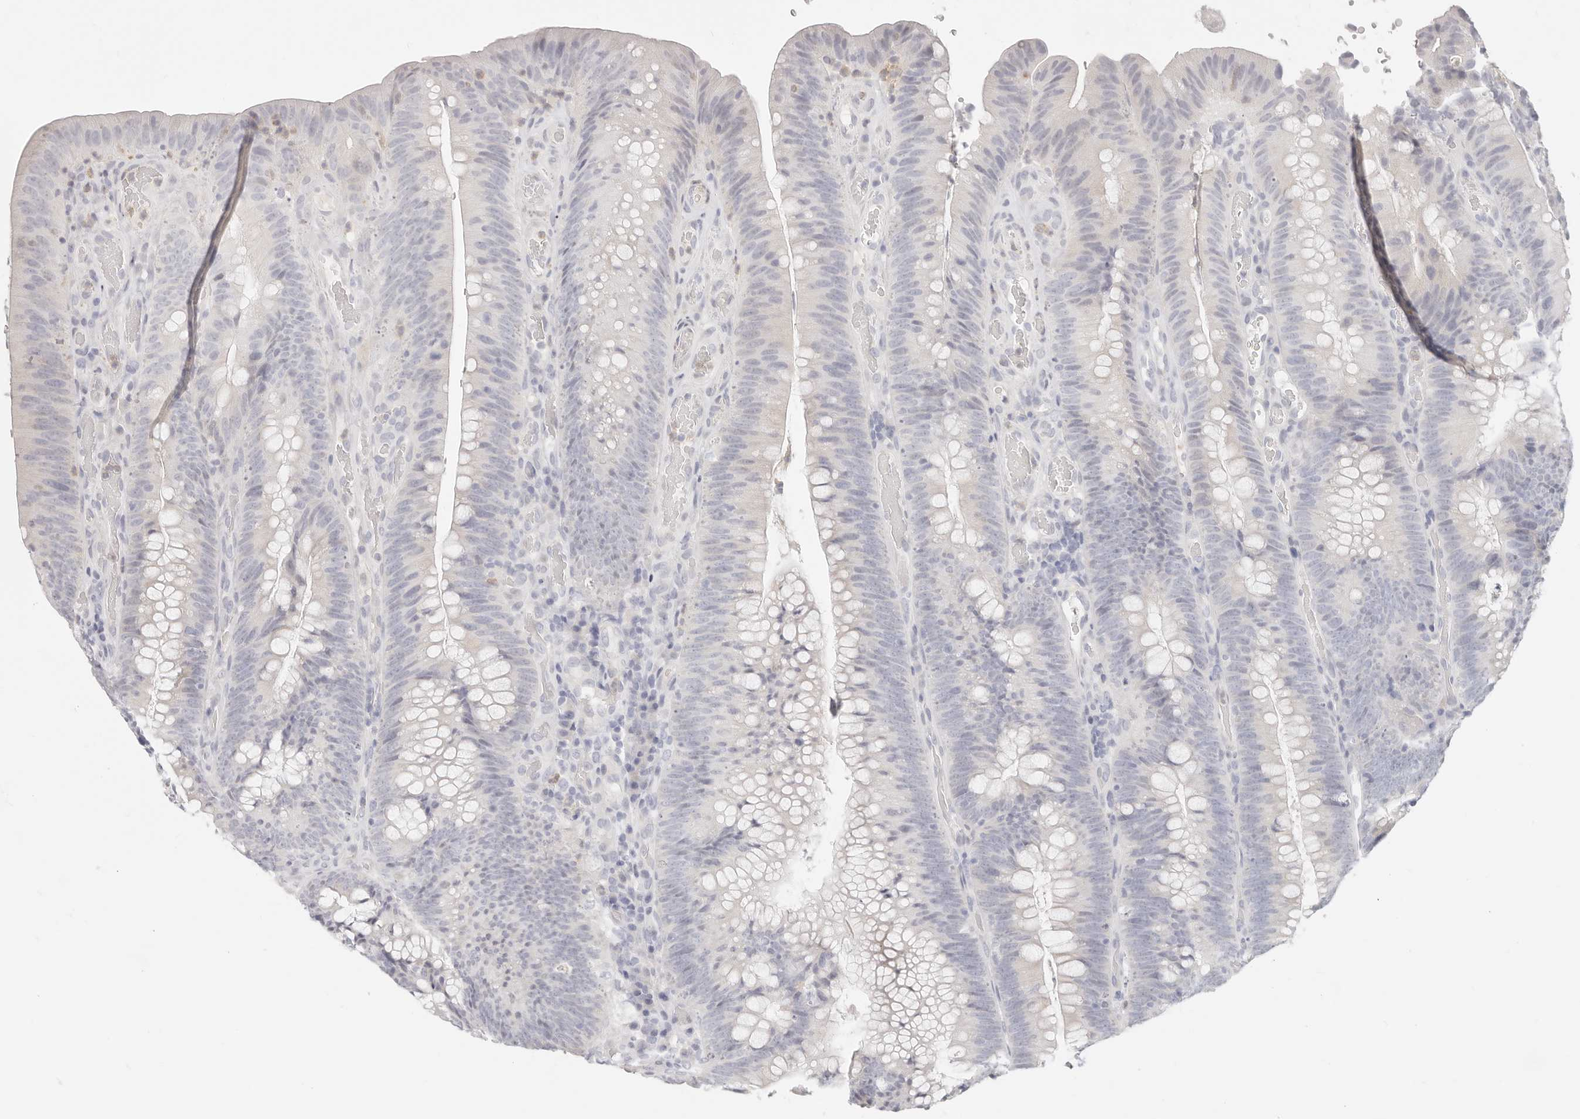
{"staining": {"intensity": "negative", "quantity": "none", "location": "none"}, "tissue": "colorectal cancer", "cell_type": "Tumor cells", "image_type": "cancer", "snomed": [{"axis": "morphology", "description": "Normal tissue, NOS"}, {"axis": "topography", "description": "Colon"}], "caption": "Human colorectal cancer stained for a protein using immunohistochemistry (IHC) shows no positivity in tumor cells.", "gene": "ASCL1", "patient": {"sex": "female", "age": 82}}